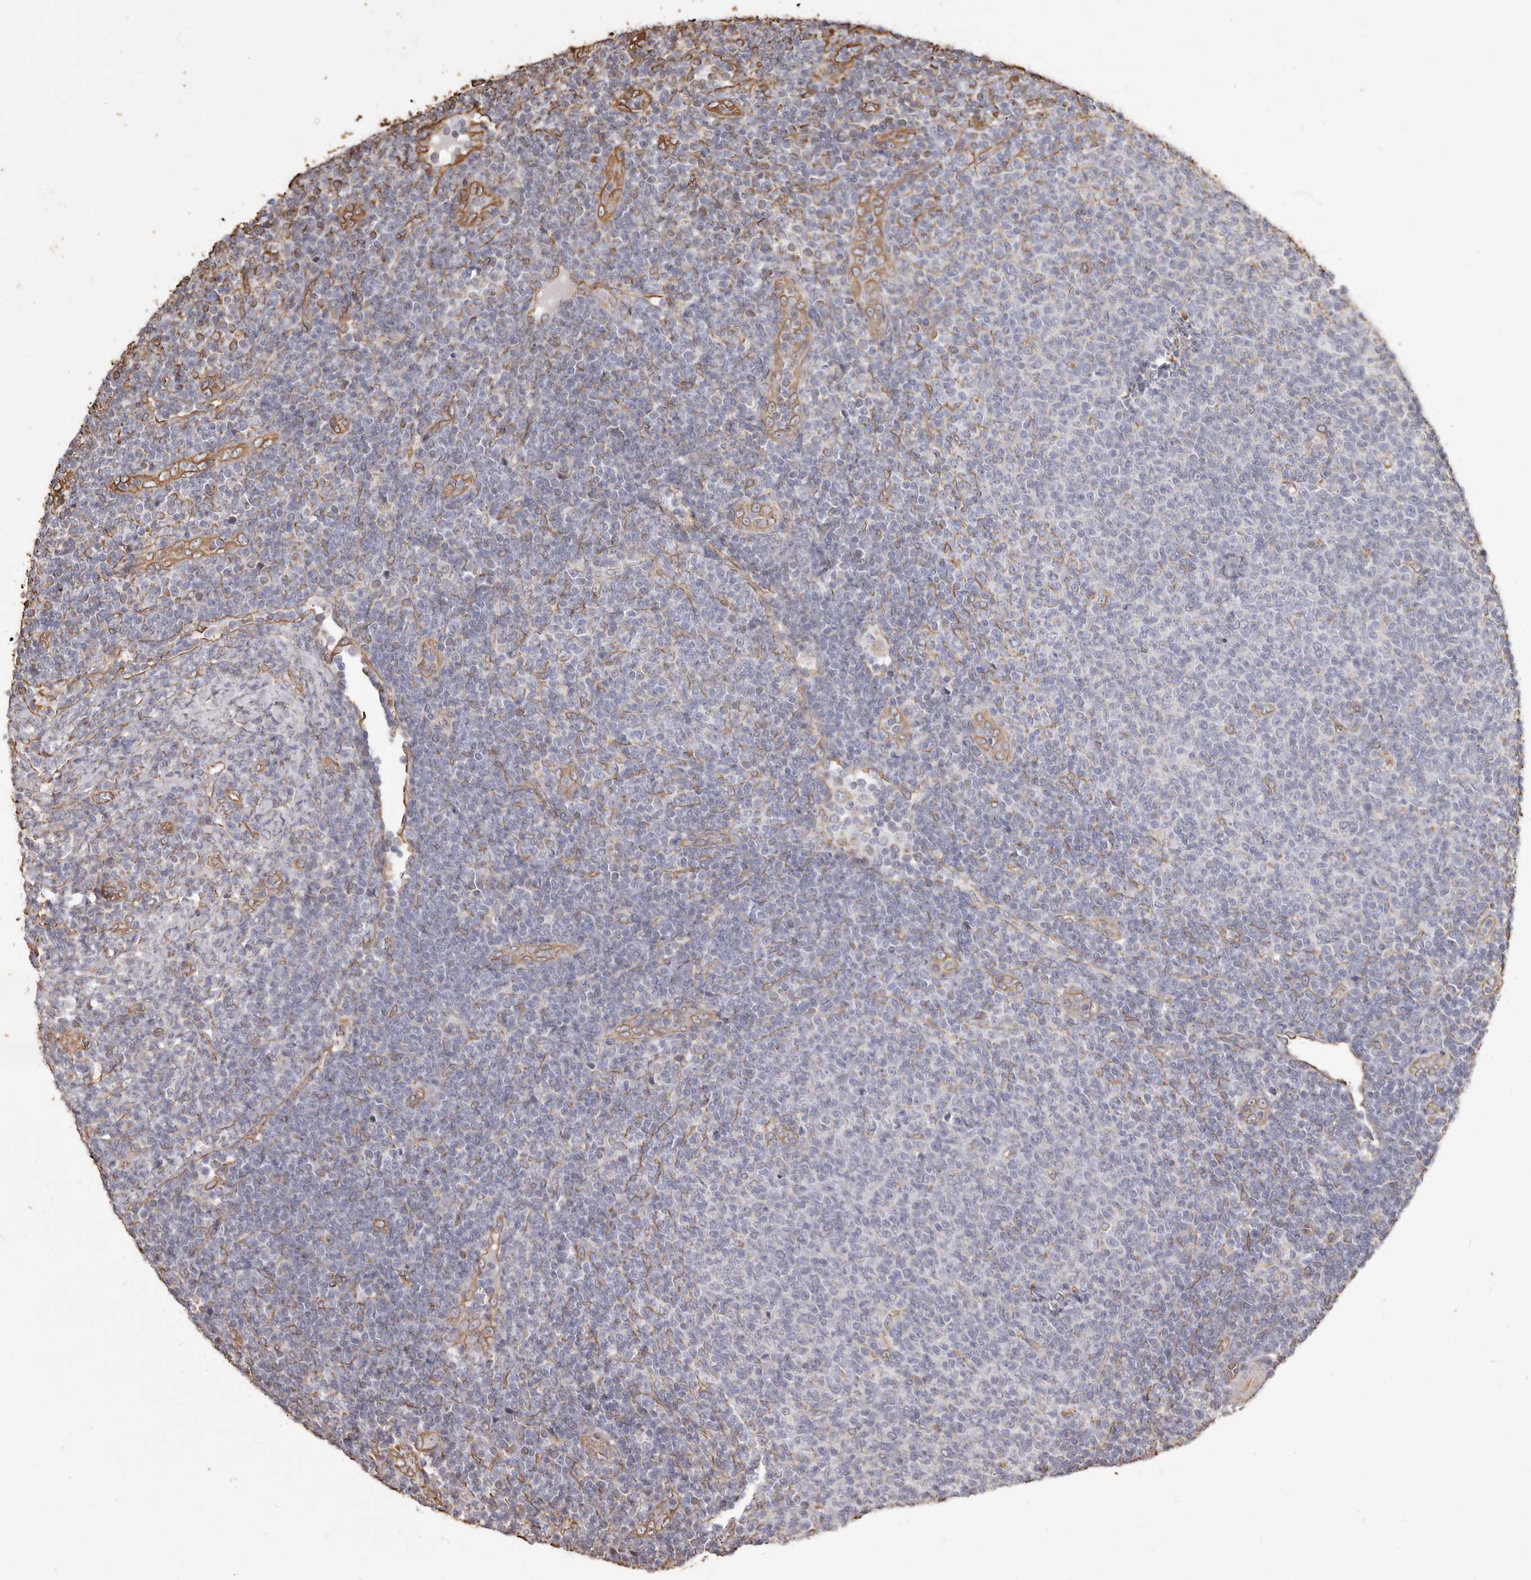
{"staining": {"intensity": "negative", "quantity": "none", "location": "none"}, "tissue": "lymphoma", "cell_type": "Tumor cells", "image_type": "cancer", "snomed": [{"axis": "morphology", "description": "Malignant lymphoma, non-Hodgkin's type, Low grade"}, {"axis": "topography", "description": "Lymph node"}], "caption": "There is no significant staining in tumor cells of lymphoma.", "gene": "MTURN", "patient": {"sex": "male", "age": 66}}